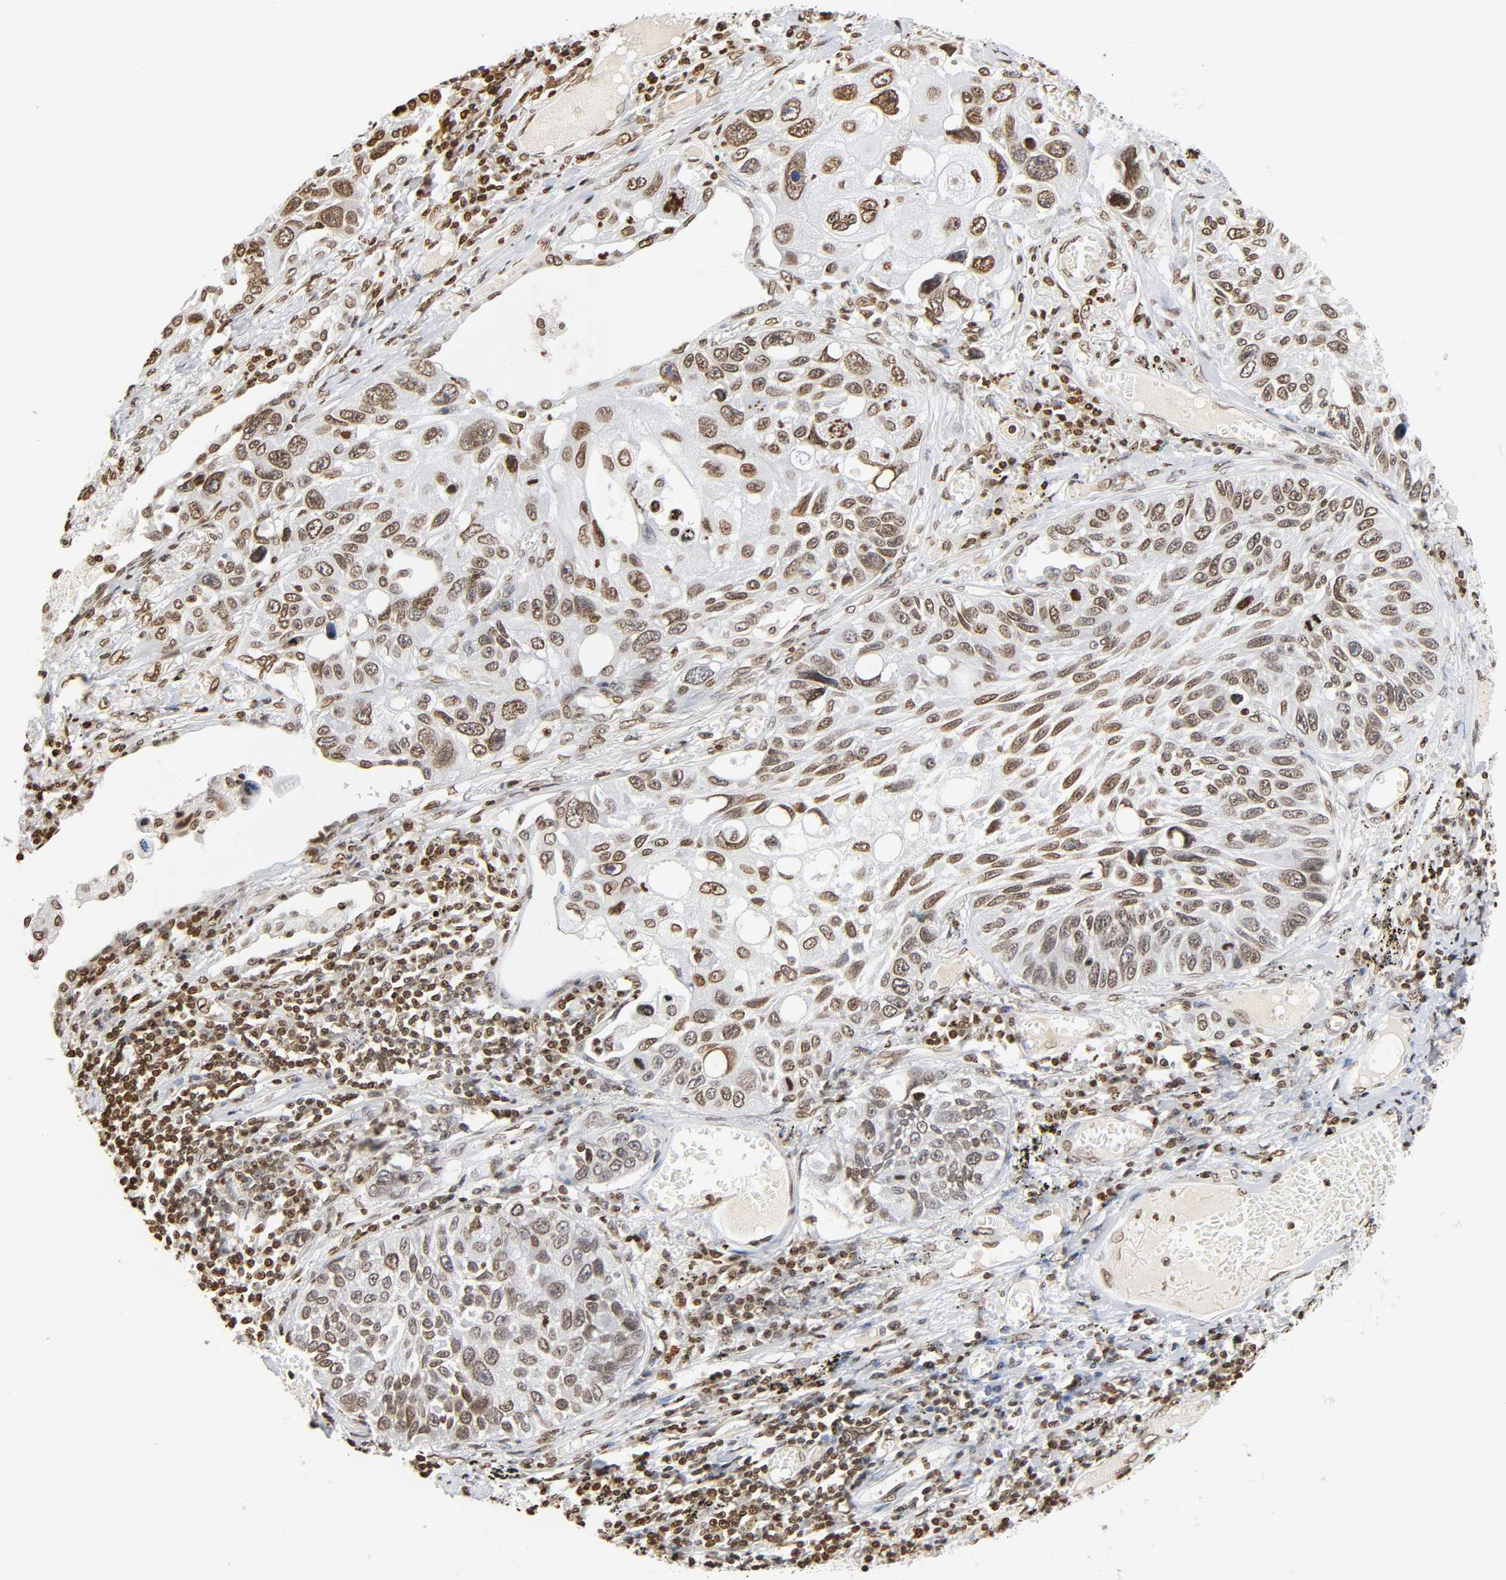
{"staining": {"intensity": "moderate", "quantity": ">75%", "location": "nuclear"}, "tissue": "lung cancer", "cell_type": "Tumor cells", "image_type": "cancer", "snomed": [{"axis": "morphology", "description": "Squamous cell carcinoma, NOS"}, {"axis": "topography", "description": "Lung"}], "caption": "Human lung squamous cell carcinoma stained for a protein (brown) reveals moderate nuclear positive positivity in about >75% of tumor cells.", "gene": "HOXA6", "patient": {"sex": "male", "age": 71}}